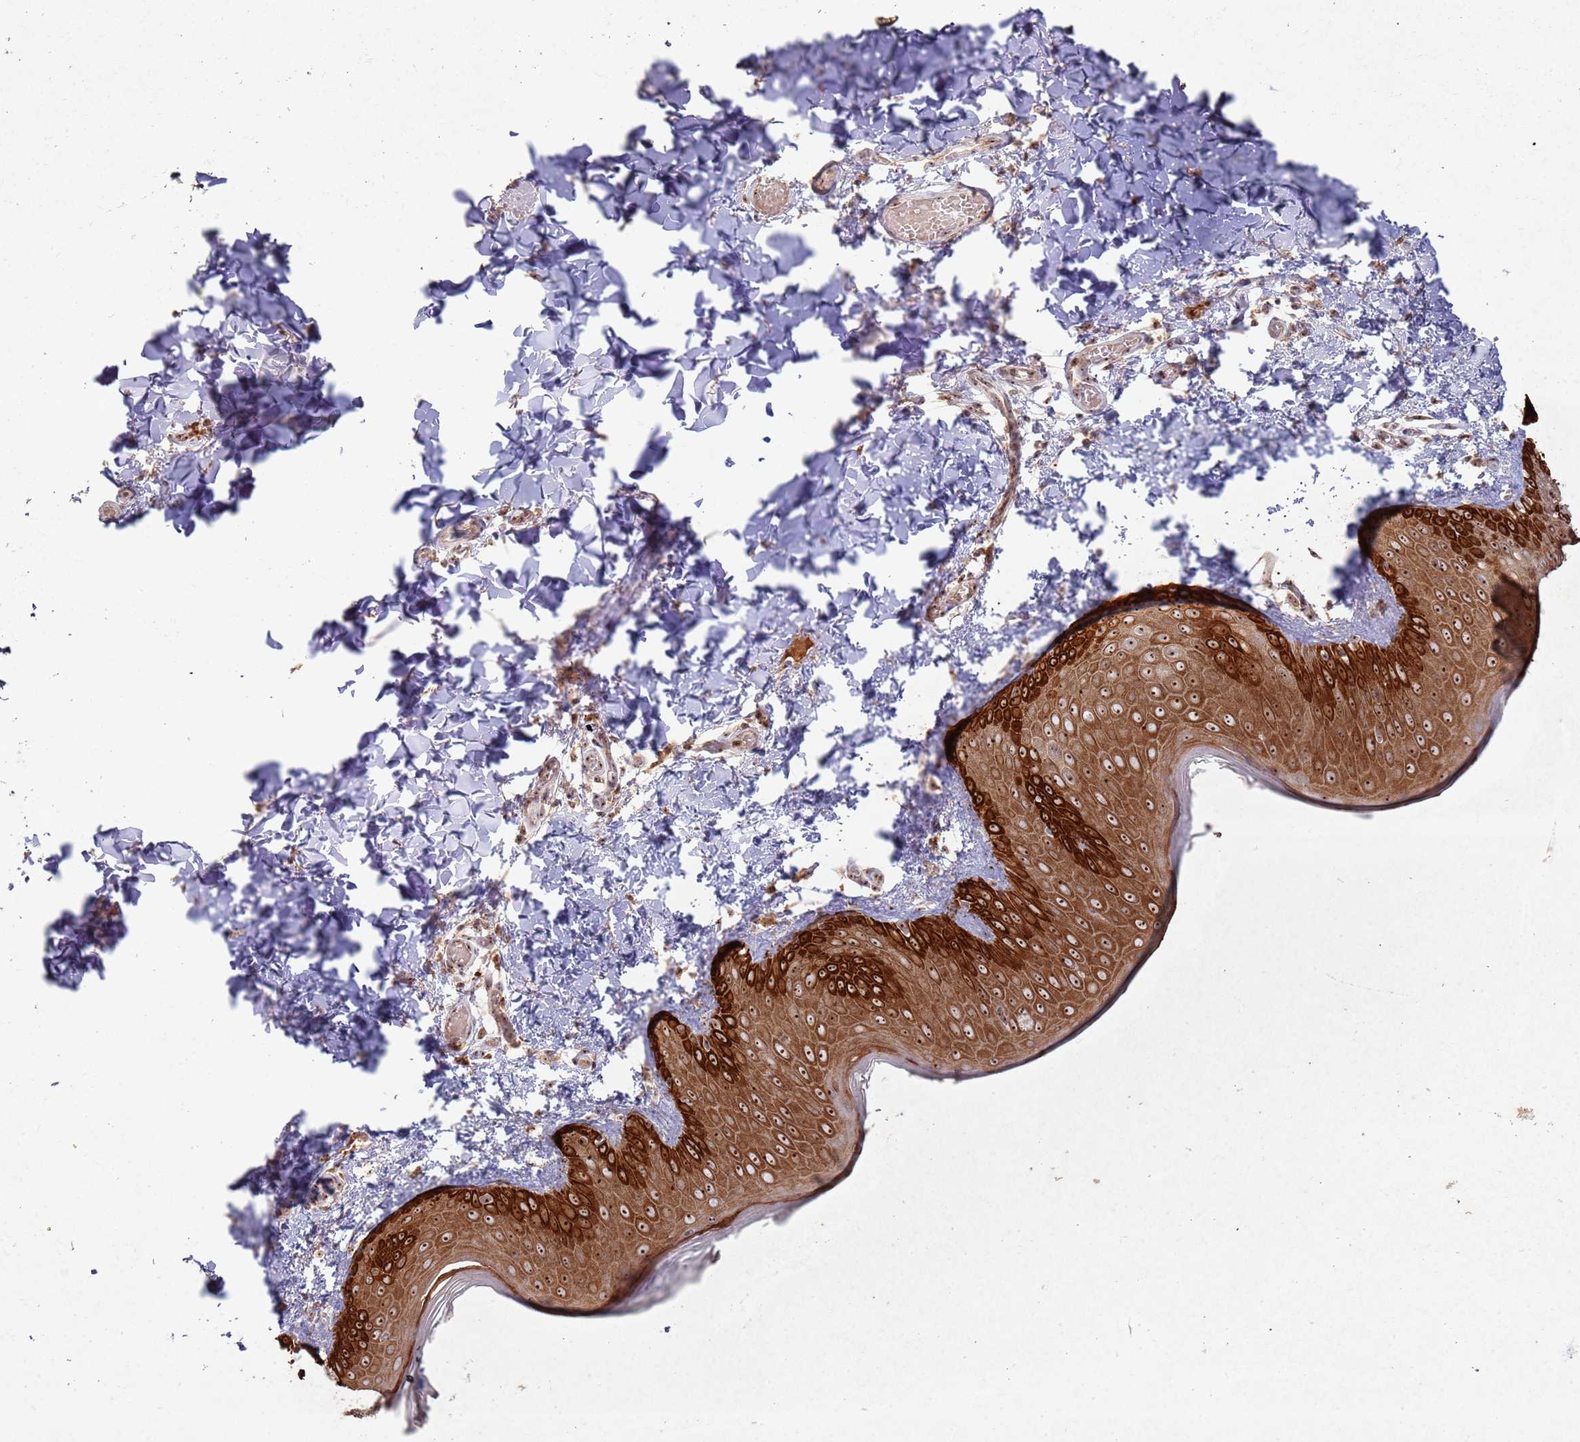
{"staining": {"intensity": "moderate", "quantity": ">75%", "location": "cytoplasmic/membranous,nuclear"}, "tissue": "skin", "cell_type": "Fibroblasts", "image_type": "normal", "snomed": [{"axis": "morphology", "description": "Normal tissue, NOS"}, {"axis": "topography", "description": "Skin"}], "caption": "Fibroblasts demonstrate medium levels of moderate cytoplasmic/membranous,nuclear expression in approximately >75% of cells in unremarkable skin.", "gene": "UTP11", "patient": {"sex": "male", "age": 36}}